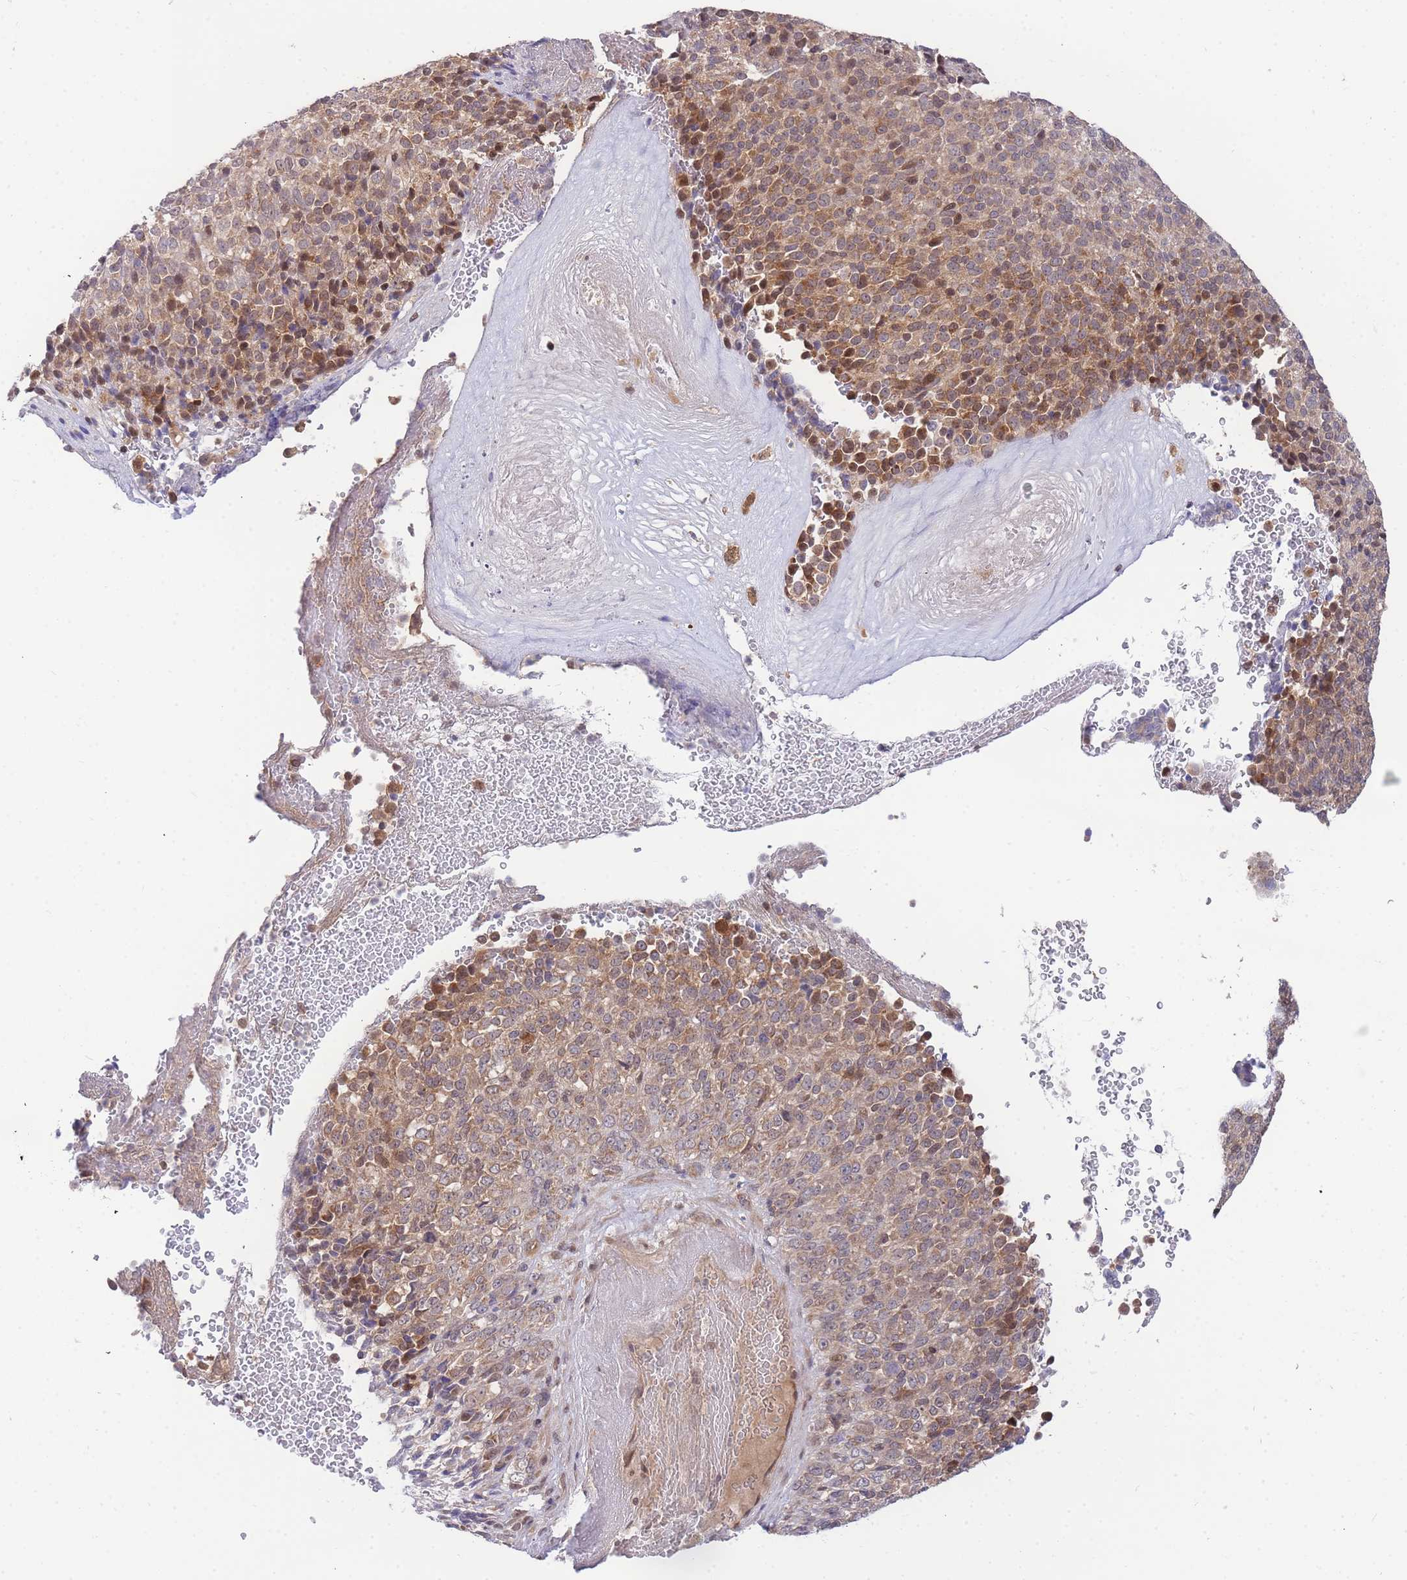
{"staining": {"intensity": "moderate", "quantity": ">75%", "location": "cytoplasmic/membranous,nuclear"}, "tissue": "melanoma", "cell_type": "Tumor cells", "image_type": "cancer", "snomed": [{"axis": "morphology", "description": "Malignant melanoma, Metastatic site"}, {"axis": "topography", "description": "Brain"}], "caption": "Brown immunohistochemical staining in malignant melanoma (metastatic site) demonstrates moderate cytoplasmic/membranous and nuclear expression in approximately >75% of tumor cells.", "gene": "KIAA1191", "patient": {"sex": "female", "age": 56}}